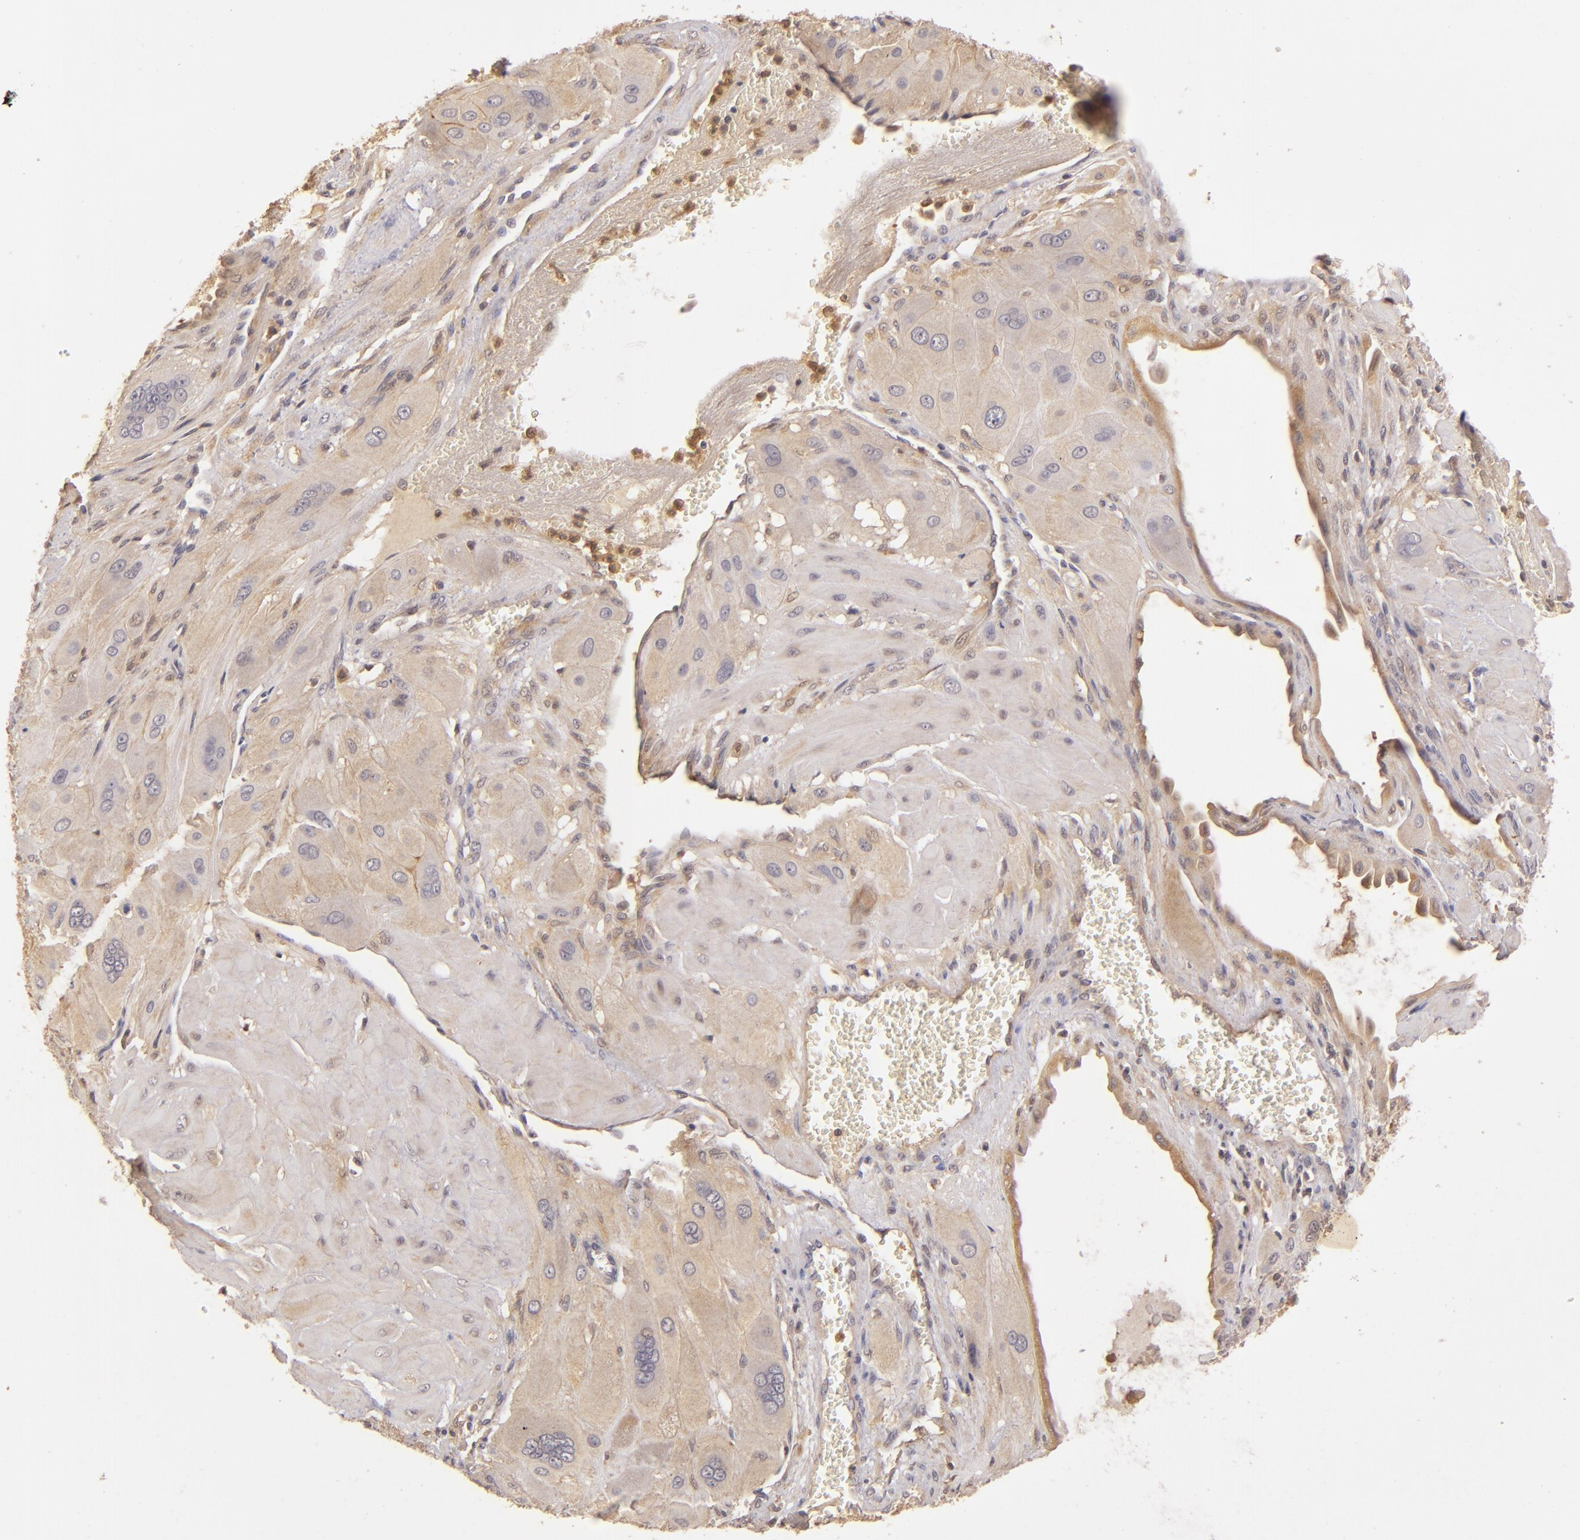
{"staining": {"intensity": "moderate", "quantity": ">75%", "location": "cytoplasmic/membranous"}, "tissue": "cervical cancer", "cell_type": "Tumor cells", "image_type": "cancer", "snomed": [{"axis": "morphology", "description": "Squamous cell carcinoma, NOS"}, {"axis": "topography", "description": "Cervix"}], "caption": "This micrograph displays immunohistochemistry staining of human cervical cancer (squamous cell carcinoma), with medium moderate cytoplasmic/membranous positivity in about >75% of tumor cells.", "gene": "PRKCD", "patient": {"sex": "female", "age": 34}}